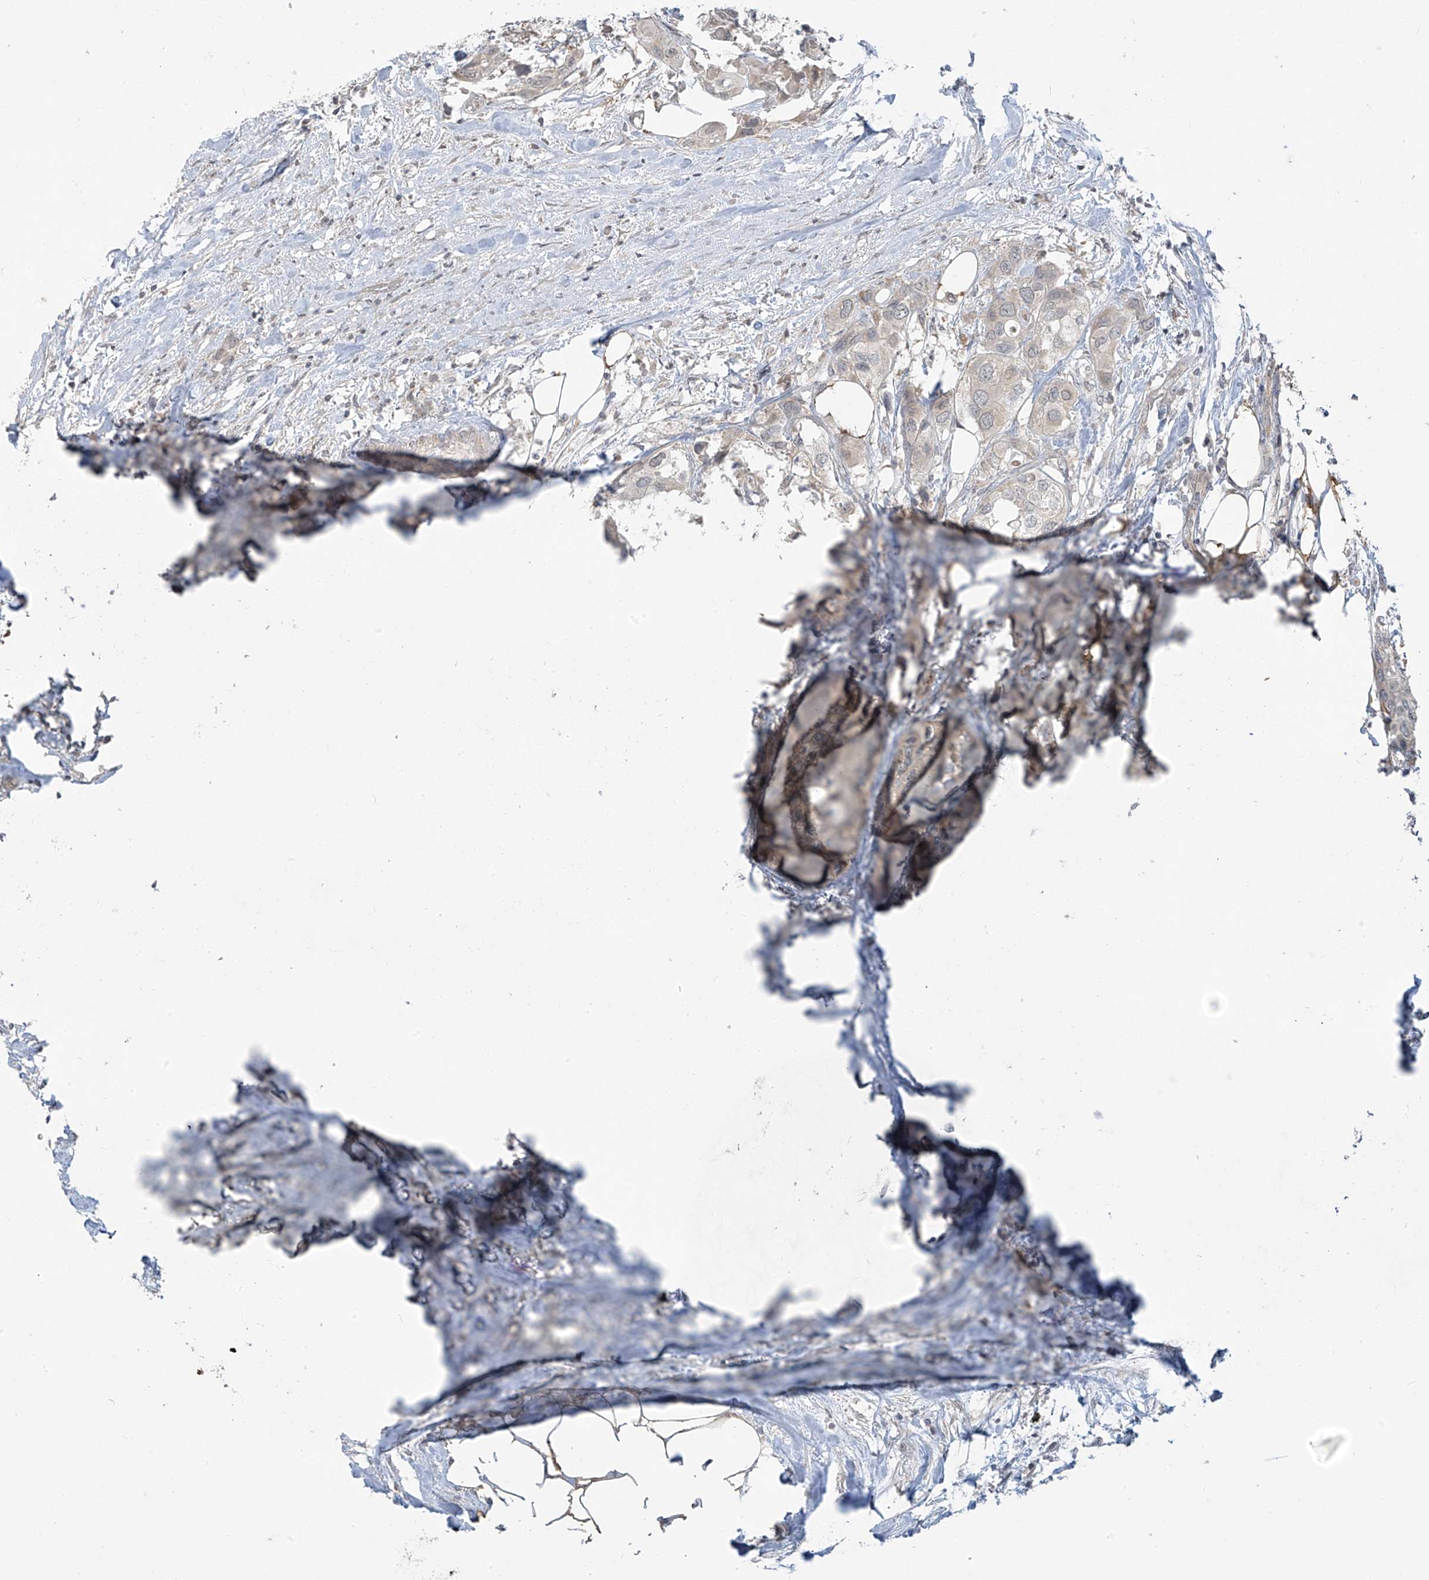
{"staining": {"intensity": "weak", "quantity": "25%-75%", "location": "cytoplasmic/membranous"}, "tissue": "urothelial cancer", "cell_type": "Tumor cells", "image_type": "cancer", "snomed": [{"axis": "morphology", "description": "Urothelial carcinoma, High grade"}, {"axis": "topography", "description": "Urinary bladder"}], "caption": "A high-resolution histopathology image shows immunohistochemistry (IHC) staining of urothelial carcinoma (high-grade), which demonstrates weak cytoplasmic/membranous positivity in approximately 25%-75% of tumor cells.", "gene": "DGKQ", "patient": {"sex": "male", "age": 64}}